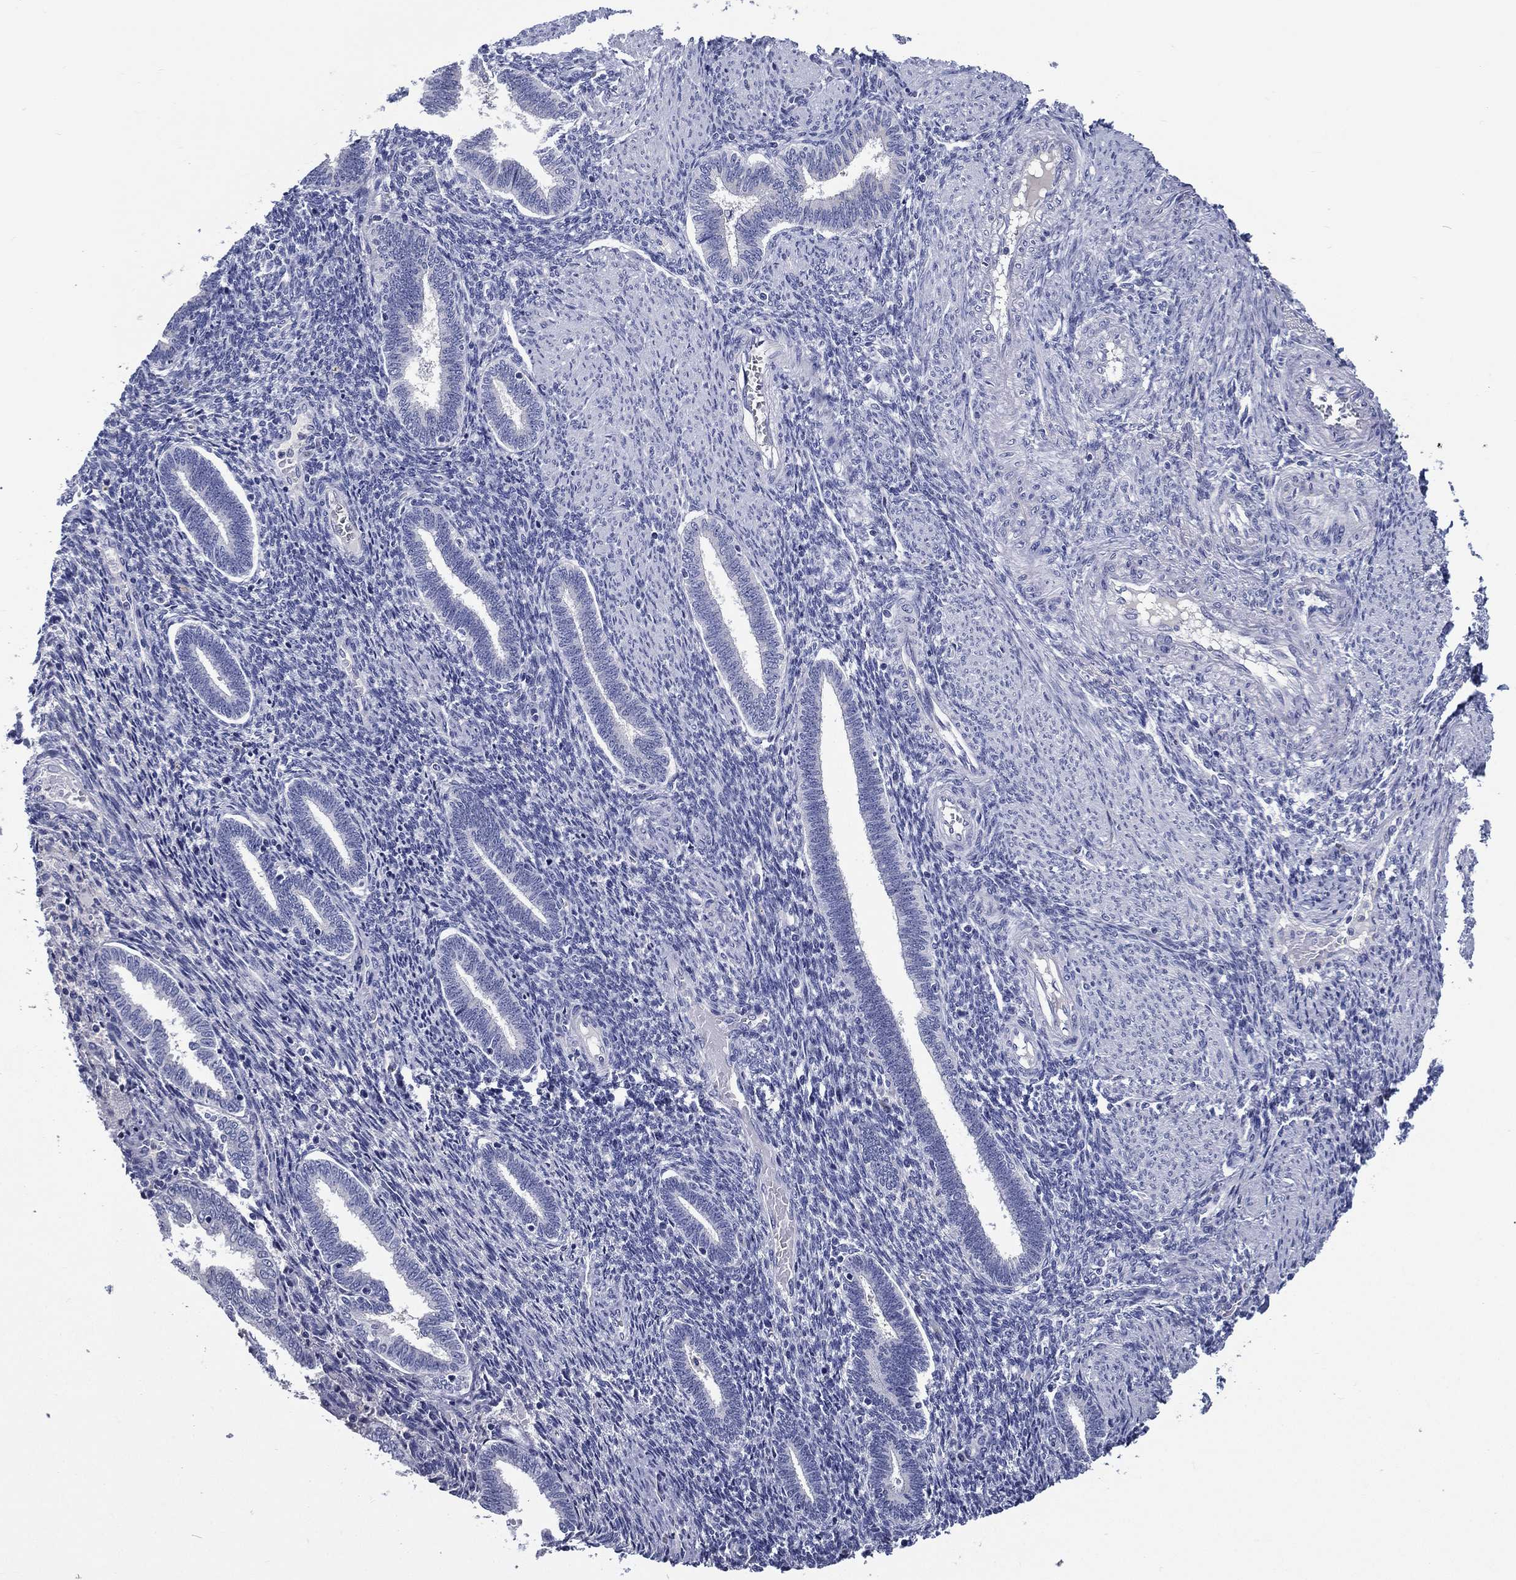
{"staining": {"intensity": "negative", "quantity": "none", "location": "none"}, "tissue": "endometrium", "cell_type": "Cells in endometrial stroma", "image_type": "normal", "snomed": [{"axis": "morphology", "description": "Normal tissue, NOS"}, {"axis": "topography", "description": "Endometrium"}], "caption": "Immunohistochemistry of benign human endometrium exhibits no staining in cells in endometrial stroma.", "gene": "ACE2", "patient": {"sex": "female", "age": 42}}